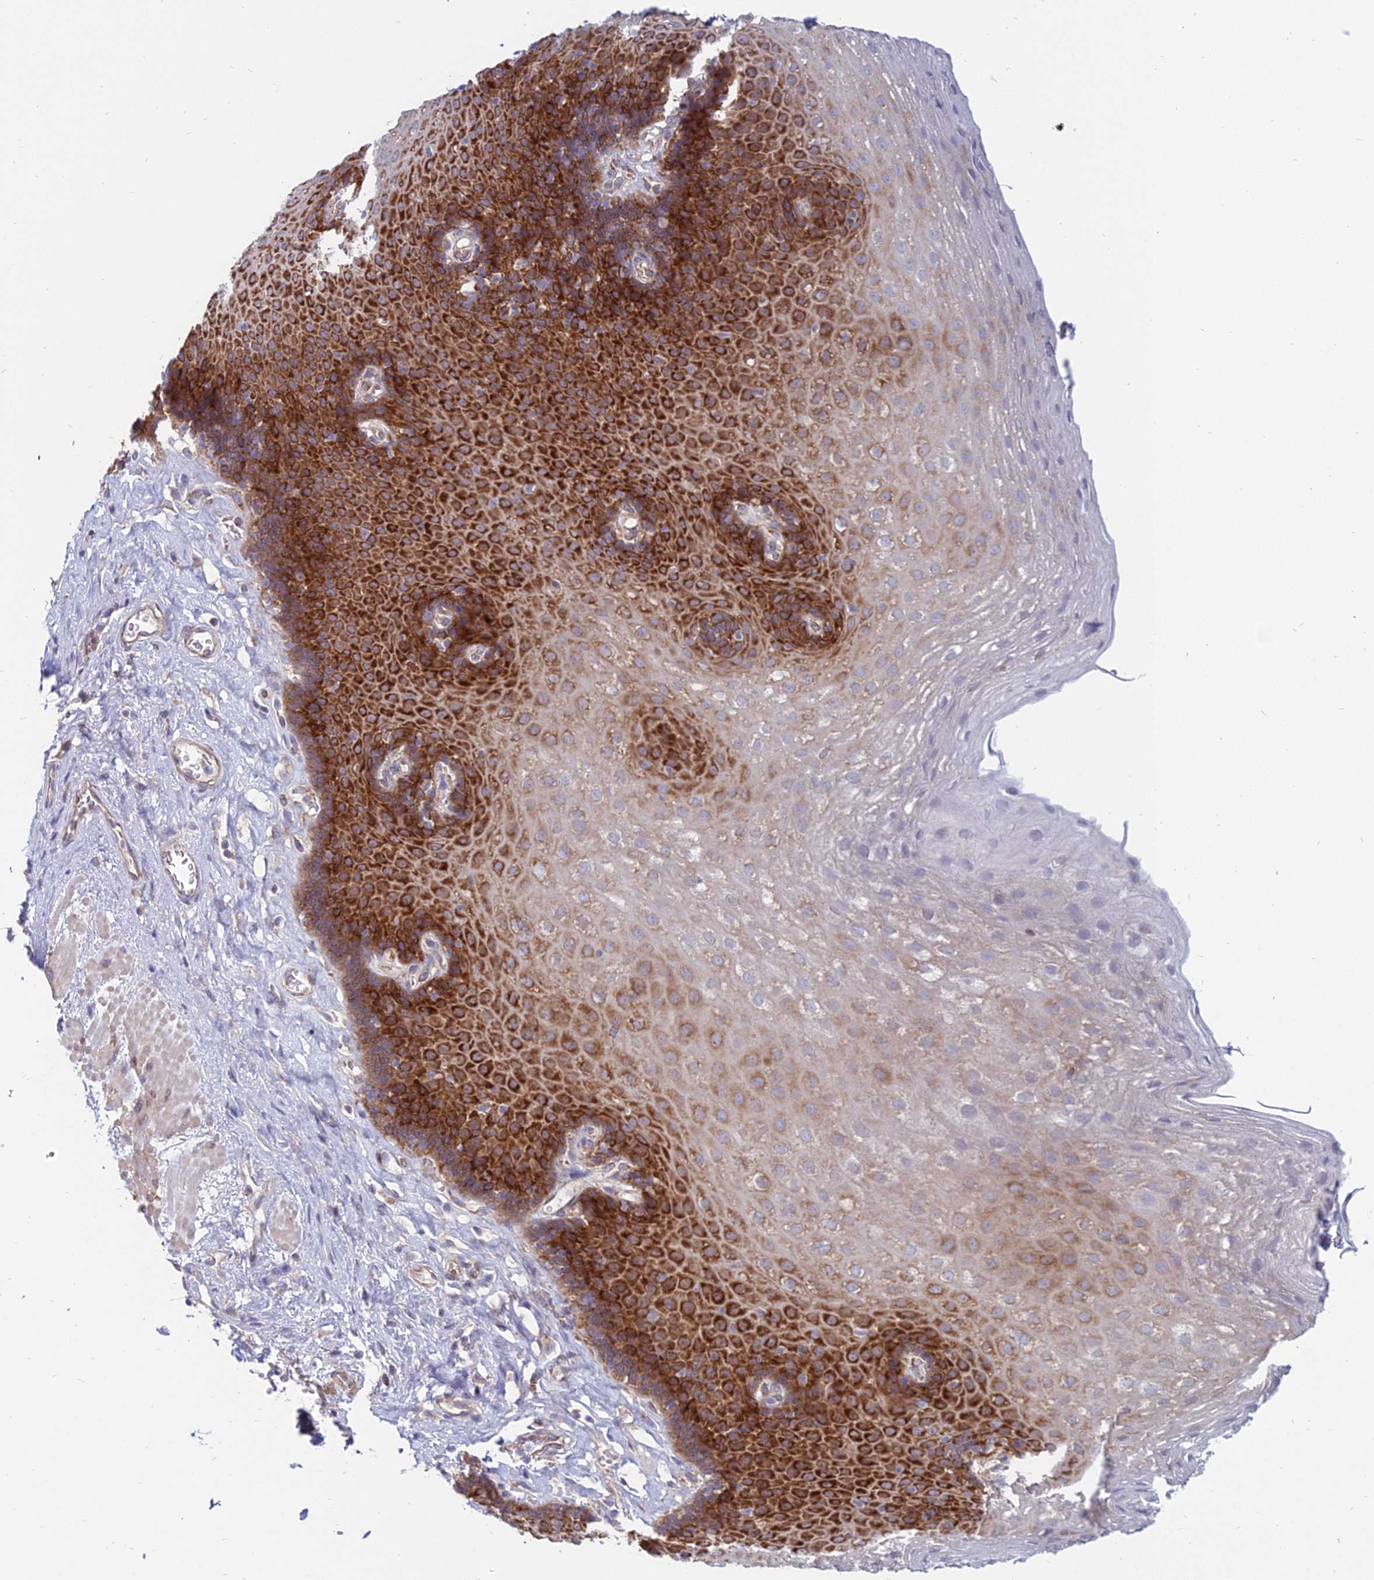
{"staining": {"intensity": "strong", "quantity": ">75%", "location": "cytoplasmic/membranous"}, "tissue": "esophagus", "cell_type": "Squamous epithelial cells", "image_type": "normal", "snomed": [{"axis": "morphology", "description": "Normal tissue, NOS"}, {"axis": "topography", "description": "Esophagus"}], "caption": "Brown immunohistochemical staining in normal esophagus displays strong cytoplasmic/membranous positivity in about >75% of squamous epithelial cells.", "gene": "TXLNA", "patient": {"sex": "female", "age": 66}}